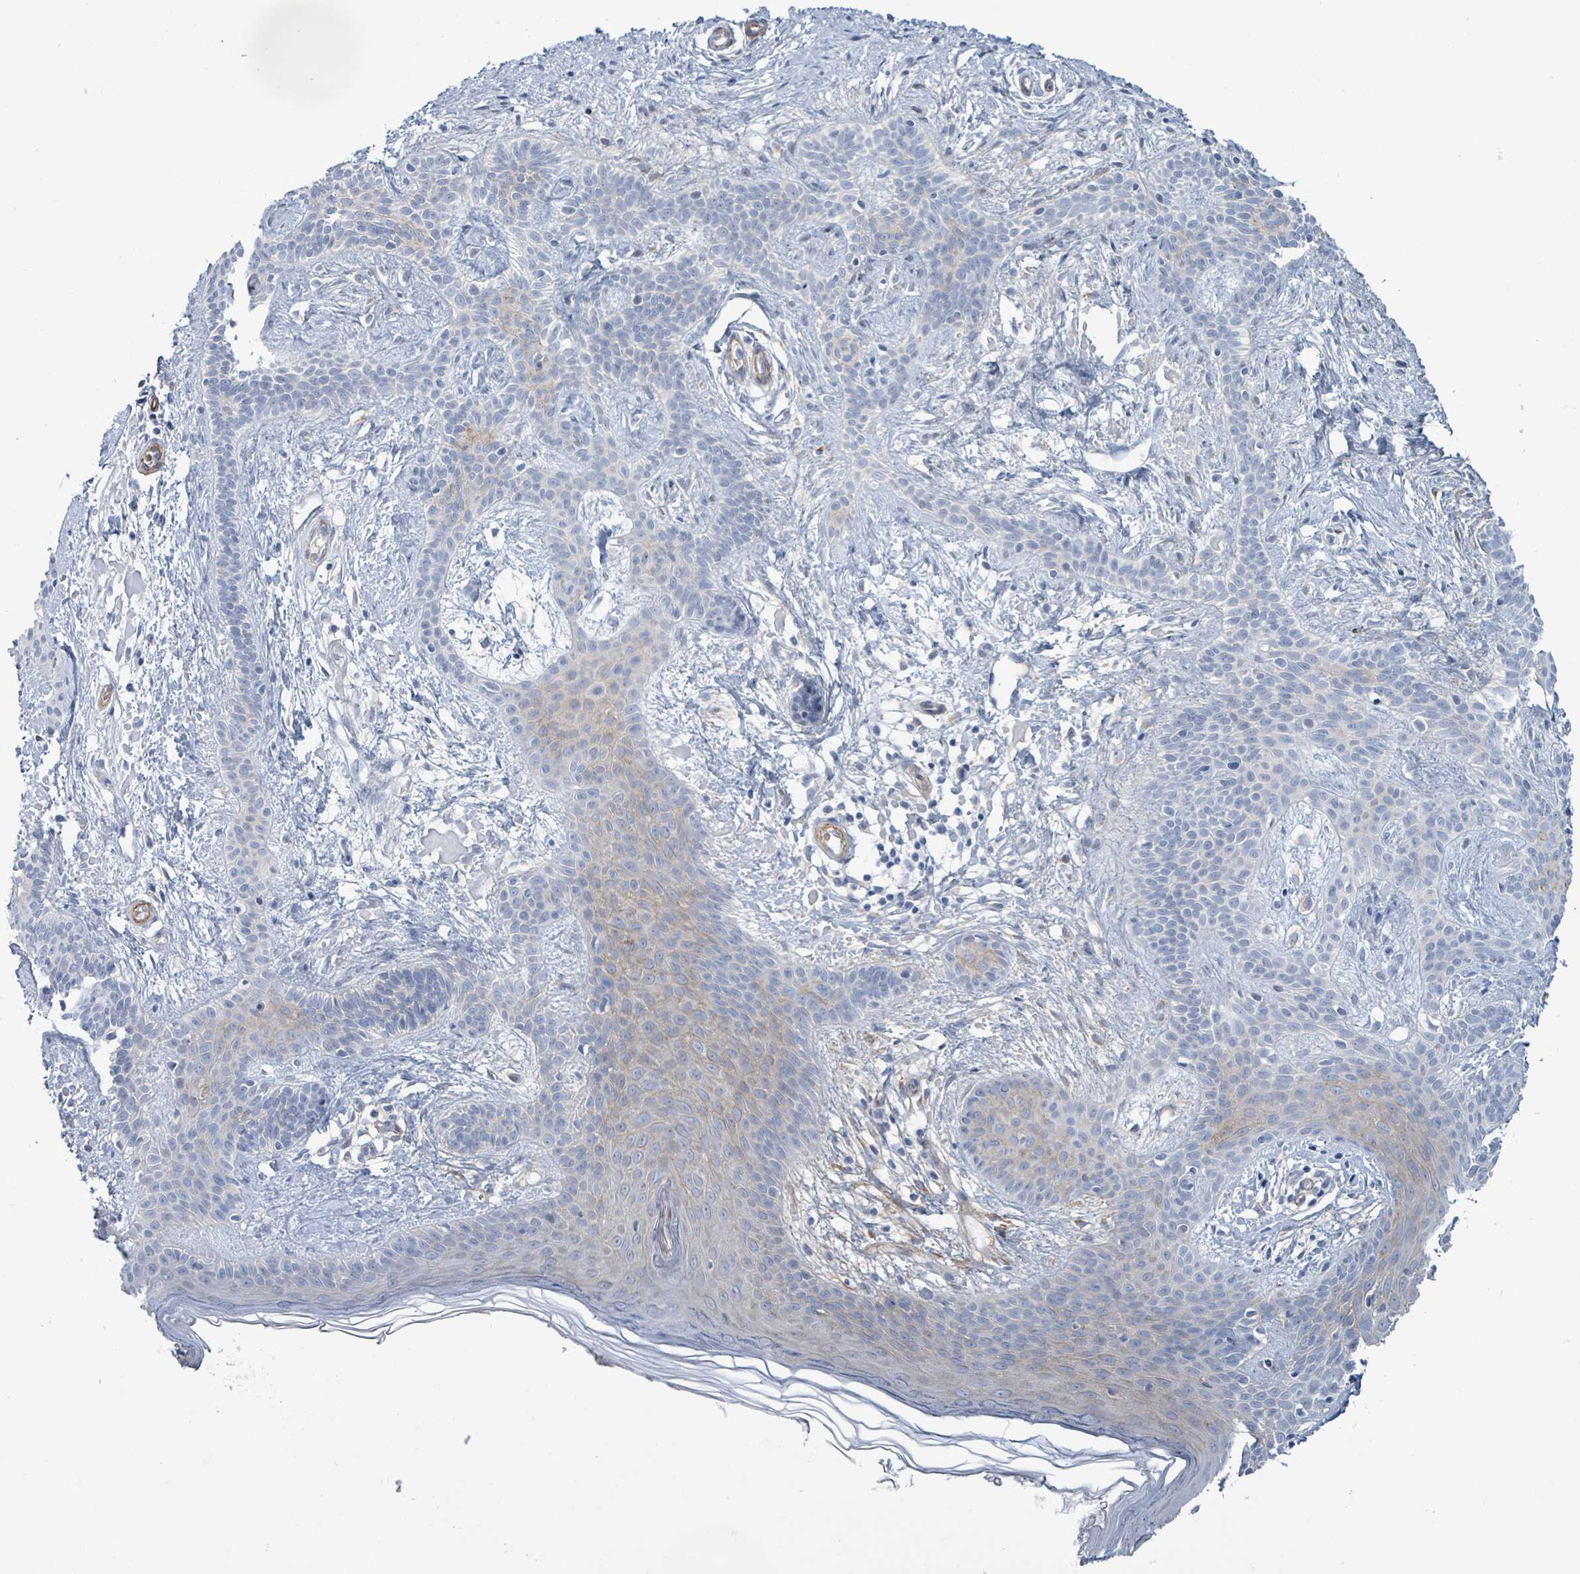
{"staining": {"intensity": "negative", "quantity": "none", "location": "none"}, "tissue": "skin cancer", "cell_type": "Tumor cells", "image_type": "cancer", "snomed": [{"axis": "morphology", "description": "Basal cell carcinoma"}, {"axis": "topography", "description": "Skin"}], "caption": "The image displays no staining of tumor cells in basal cell carcinoma (skin).", "gene": "DMRTC1B", "patient": {"sex": "male", "age": 78}}